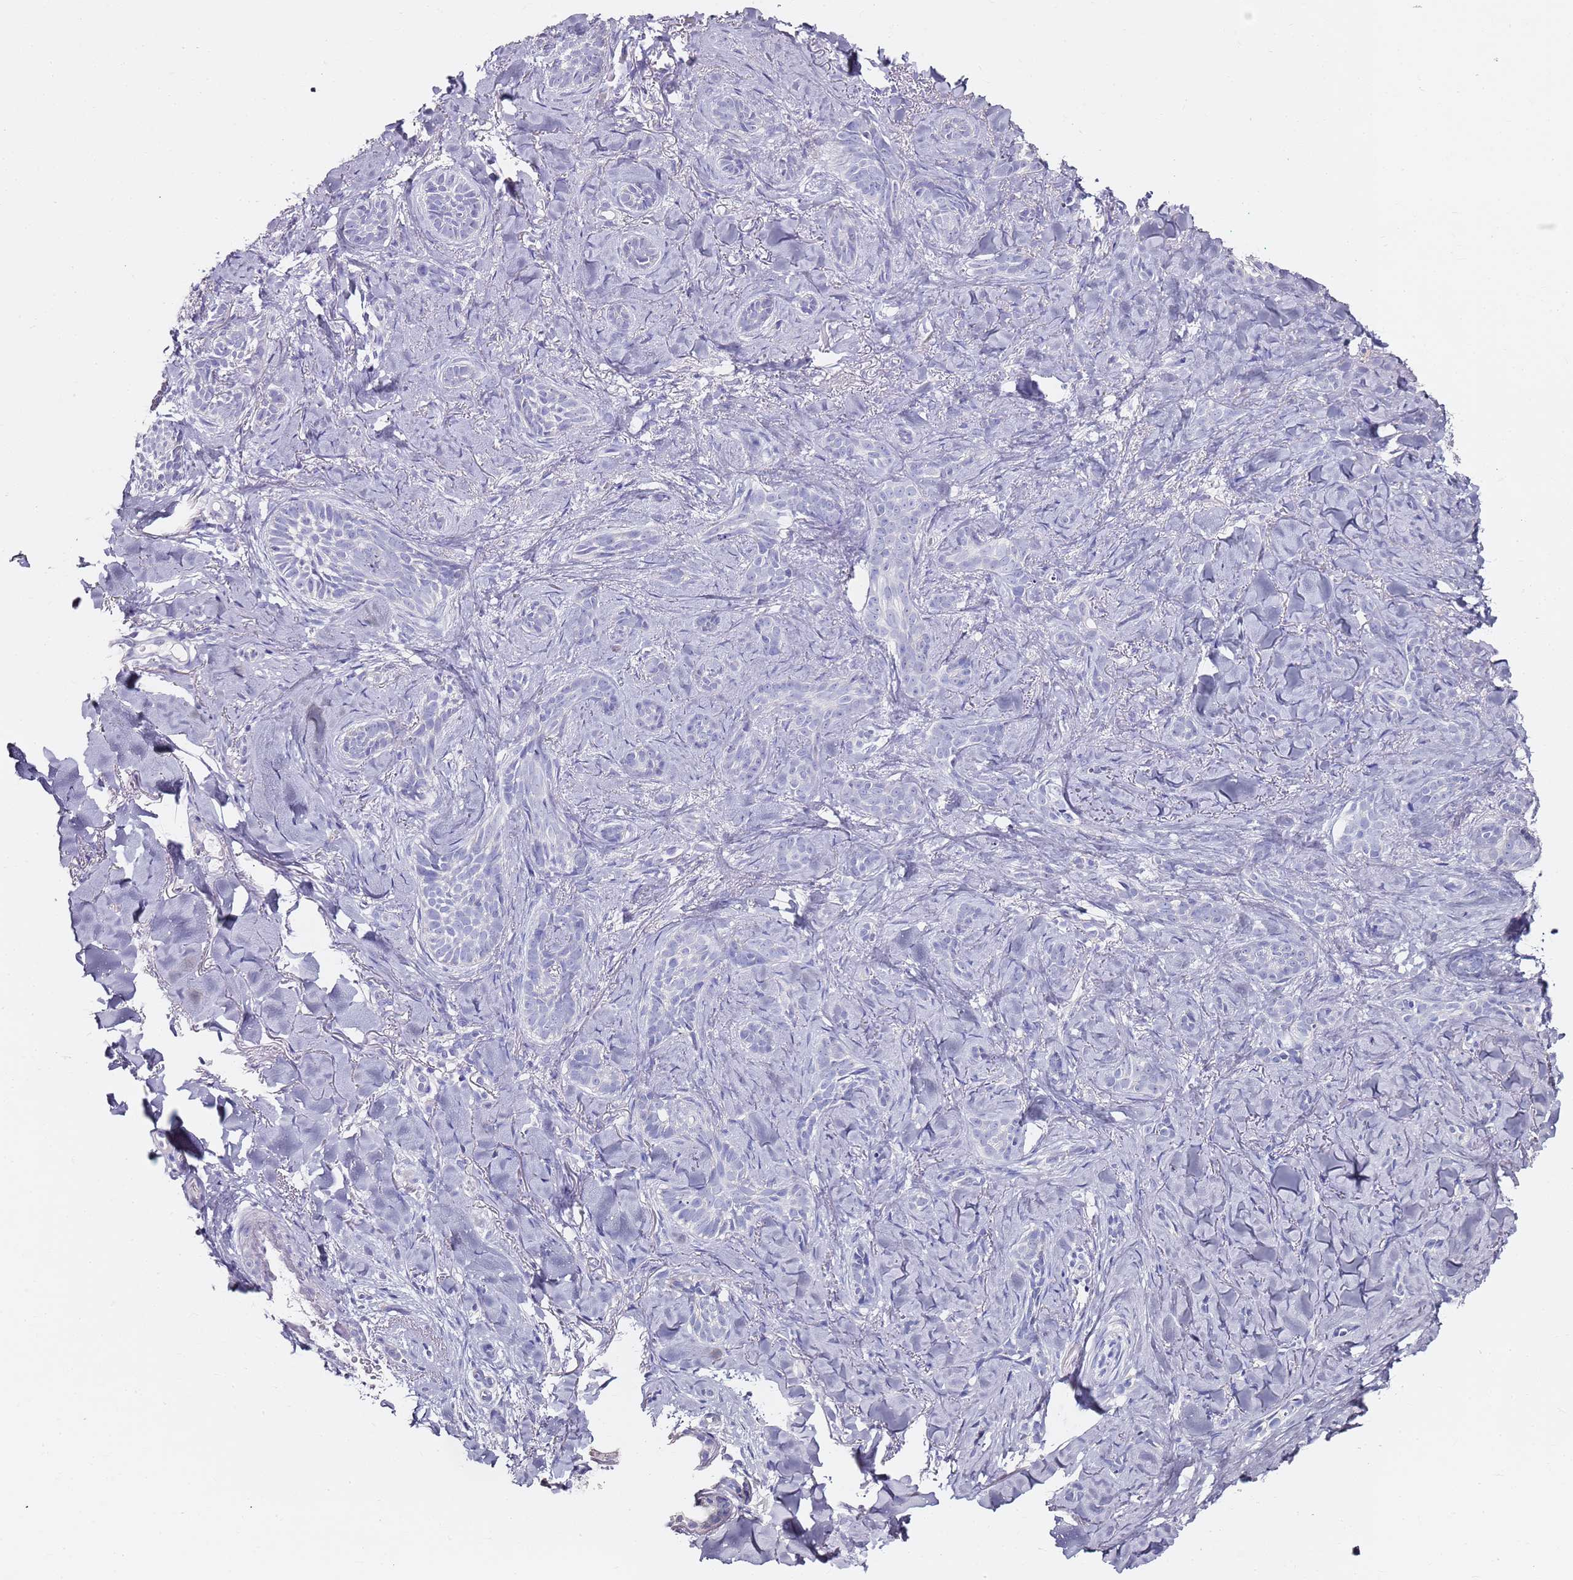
{"staining": {"intensity": "negative", "quantity": "none", "location": "none"}, "tissue": "skin cancer", "cell_type": "Tumor cells", "image_type": "cancer", "snomed": [{"axis": "morphology", "description": "Basal cell carcinoma"}, {"axis": "topography", "description": "Skin"}], "caption": "Immunohistochemical staining of basal cell carcinoma (skin) demonstrates no significant positivity in tumor cells. The staining was performed using DAB to visualize the protein expression in brown, while the nuclei were stained in blue with hematoxylin (Magnification: 20x).", "gene": "MYBPC3", "patient": {"sex": "female", "age": 55}}